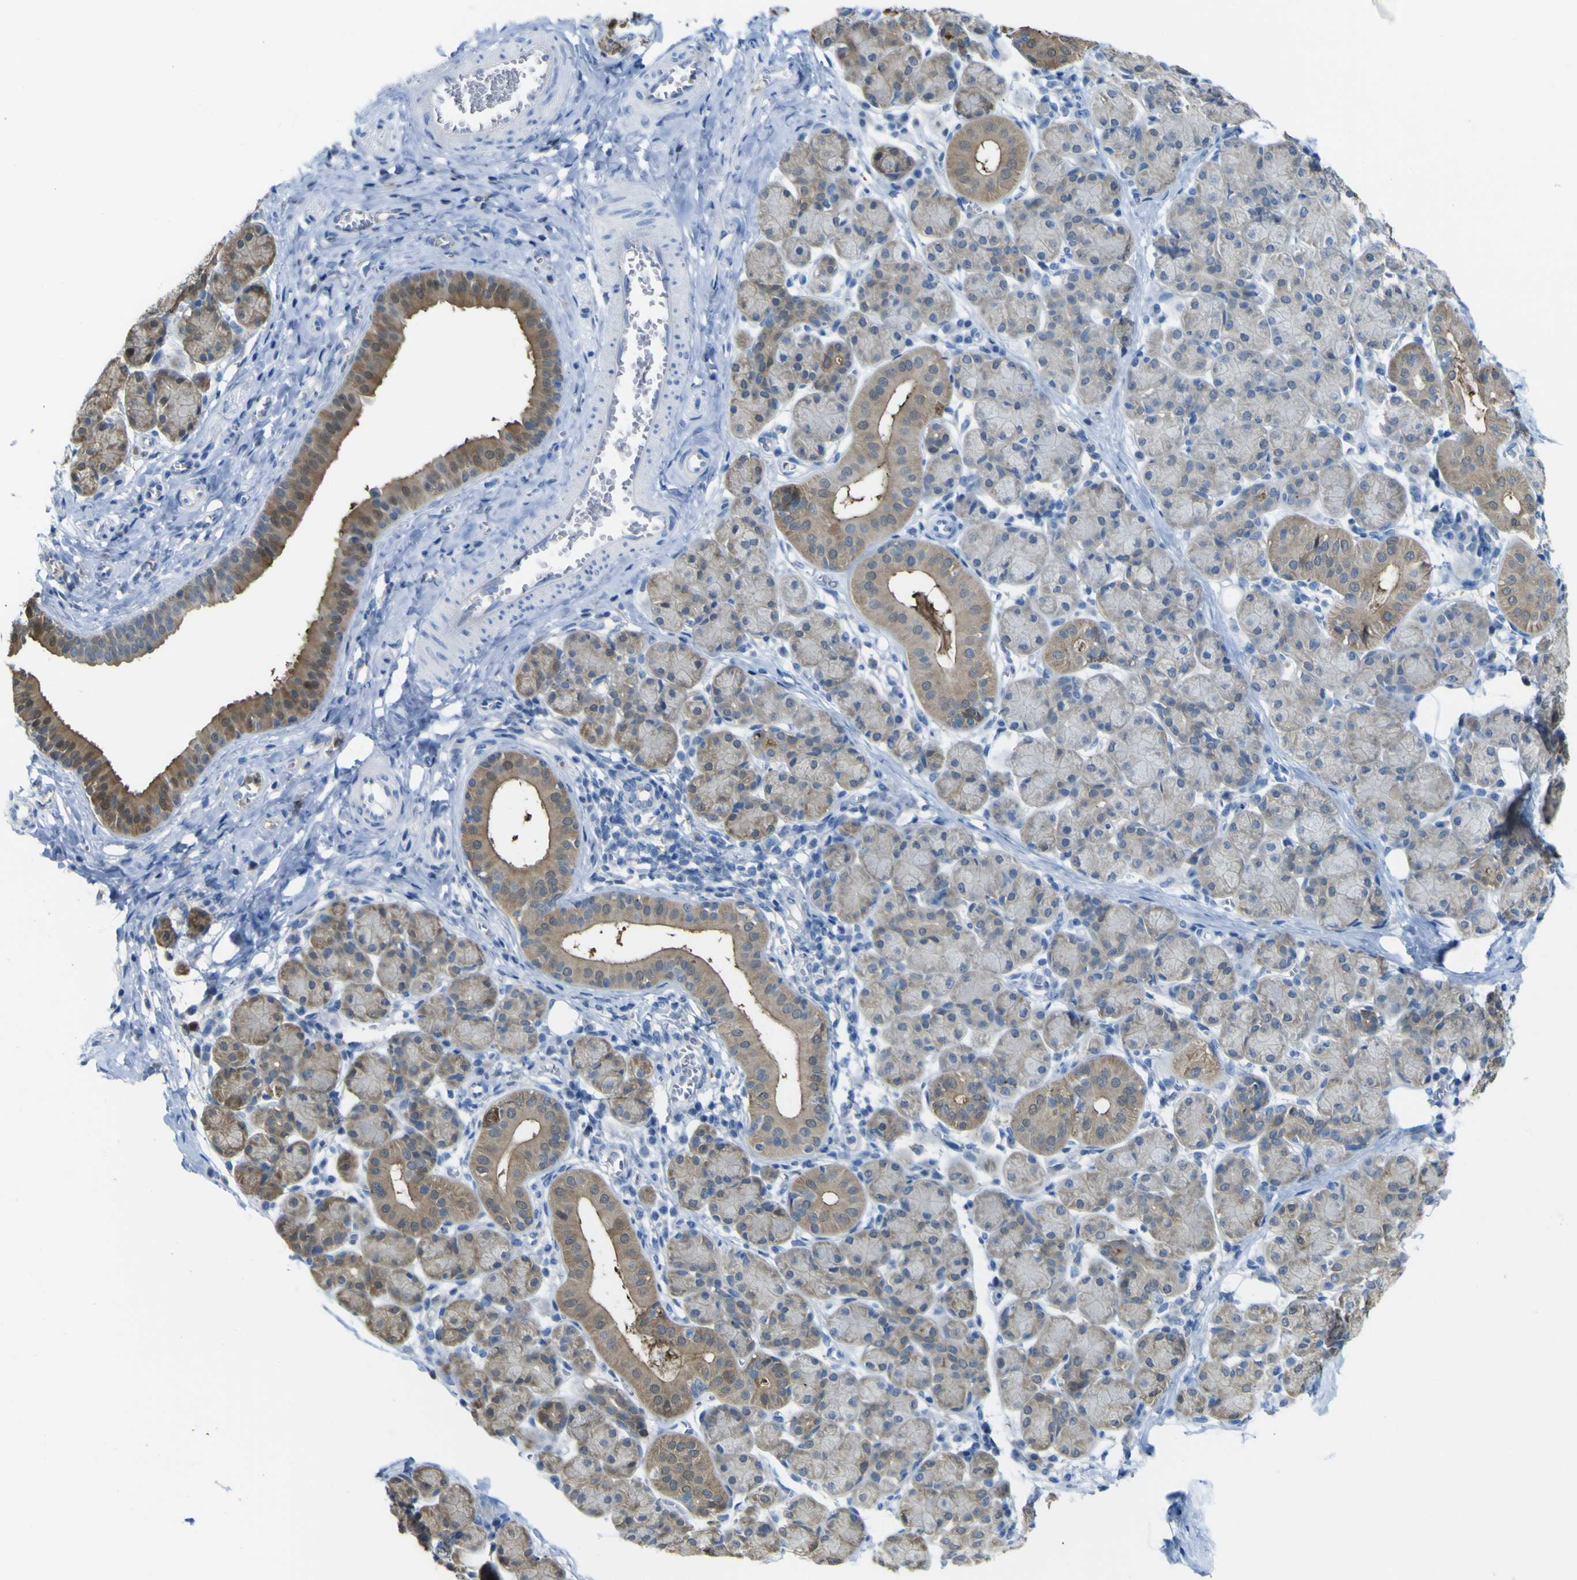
{"staining": {"intensity": "moderate", "quantity": "25%-75%", "location": "cytoplasmic/membranous"}, "tissue": "salivary gland", "cell_type": "Glandular cells", "image_type": "normal", "snomed": [{"axis": "morphology", "description": "Normal tissue, NOS"}, {"axis": "morphology", "description": "Inflammation, NOS"}, {"axis": "topography", "description": "Lymph node"}, {"axis": "topography", "description": "Salivary gland"}], "caption": "Immunohistochemistry (IHC) of benign salivary gland demonstrates medium levels of moderate cytoplasmic/membranous staining in approximately 25%-75% of glandular cells.", "gene": "ABHD3", "patient": {"sex": "male", "age": 3}}